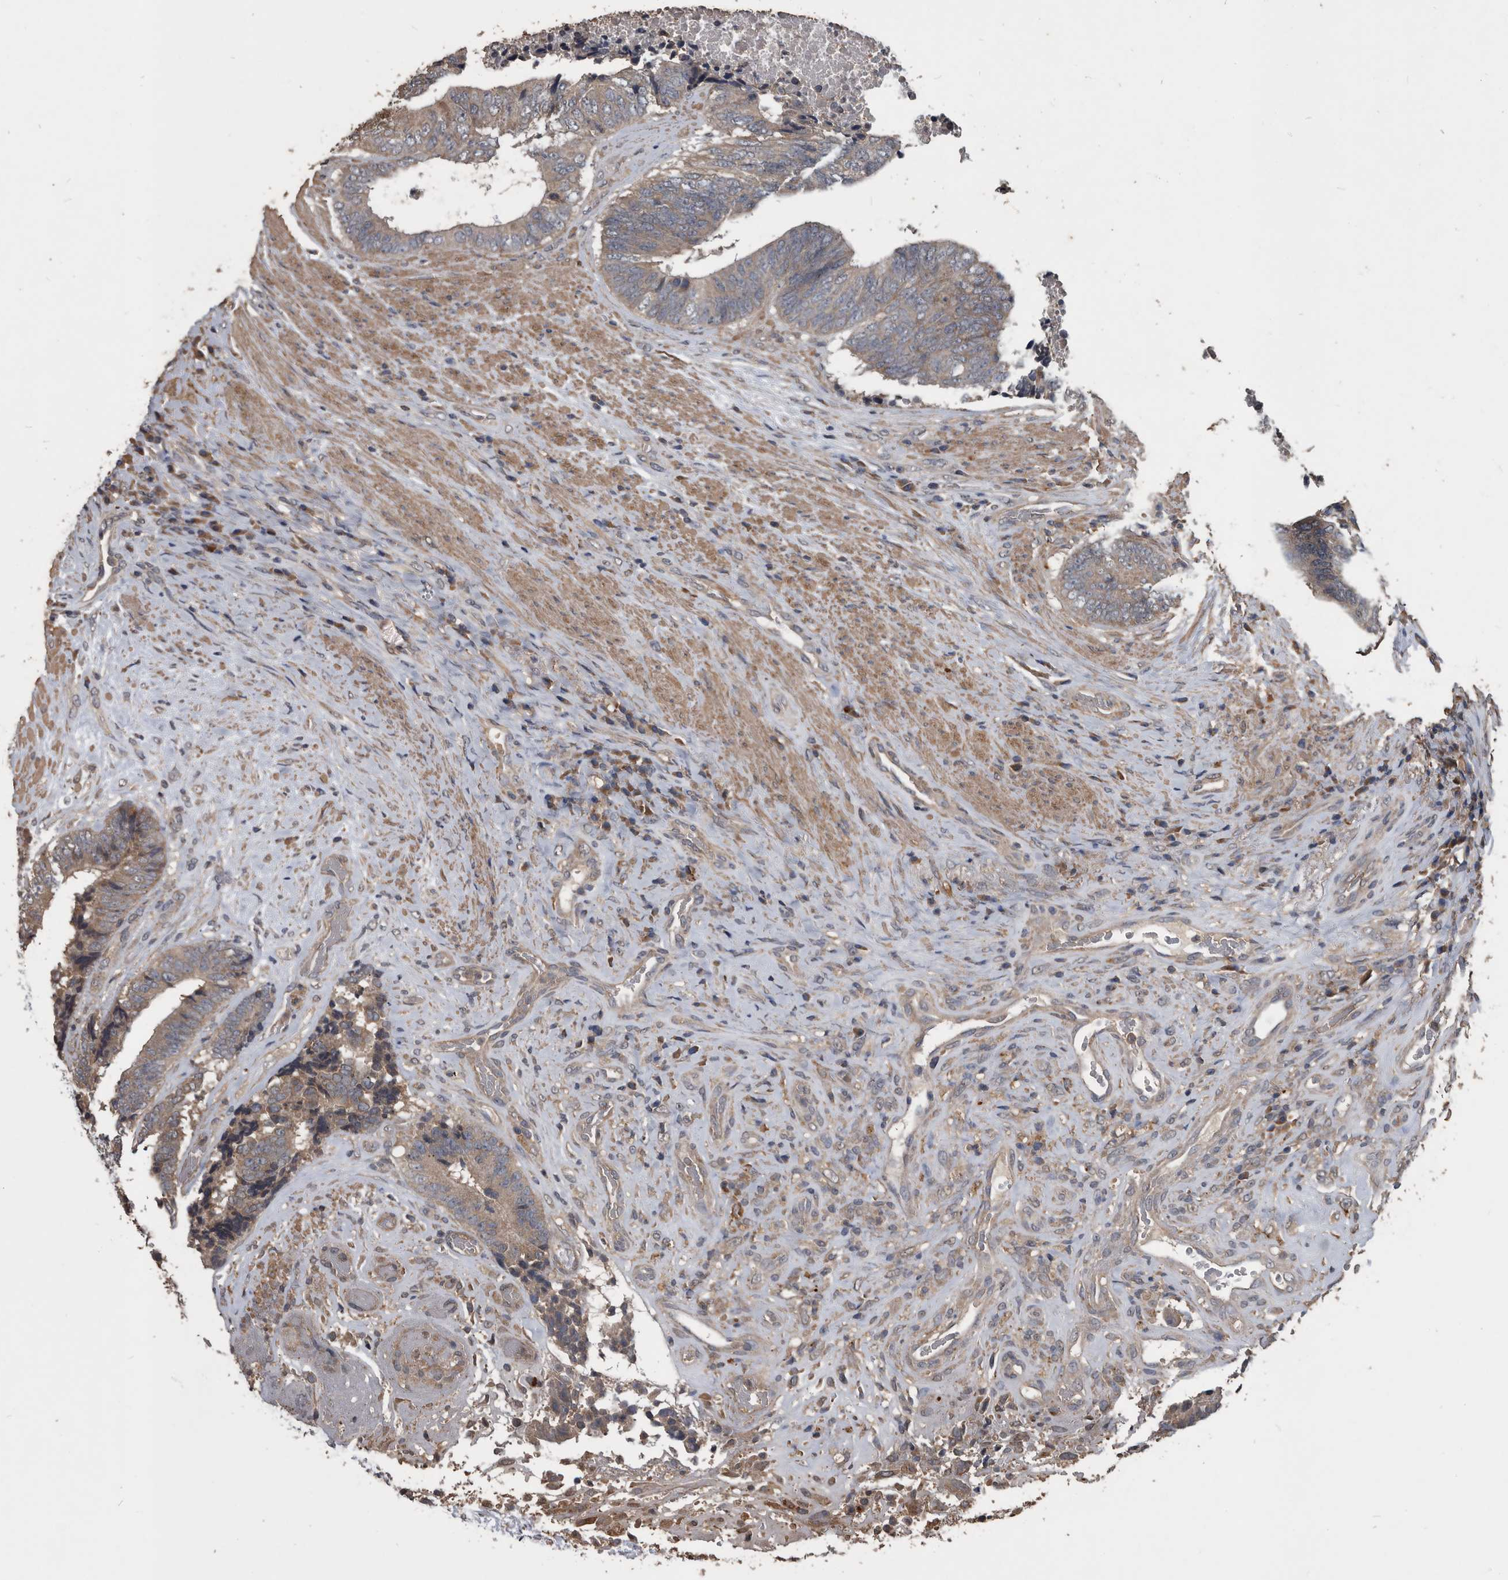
{"staining": {"intensity": "weak", "quantity": ">75%", "location": "cytoplasmic/membranous"}, "tissue": "colorectal cancer", "cell_type": "Tumor cells", "image_type": "cancer", "snomed": [{"axis": "morphology", "description": "Adenocarcinoma, NOS"}, {"axis": "topography", "description": "Rectum"}], "caption": "The histopathology image displays staining of colorectal cancer, revealing weak cytoplasmic/membranous protein expression (brown color) within tumor cells.", "gene": "NRBP1", "patient": {"sex": "male", "age": 72}}